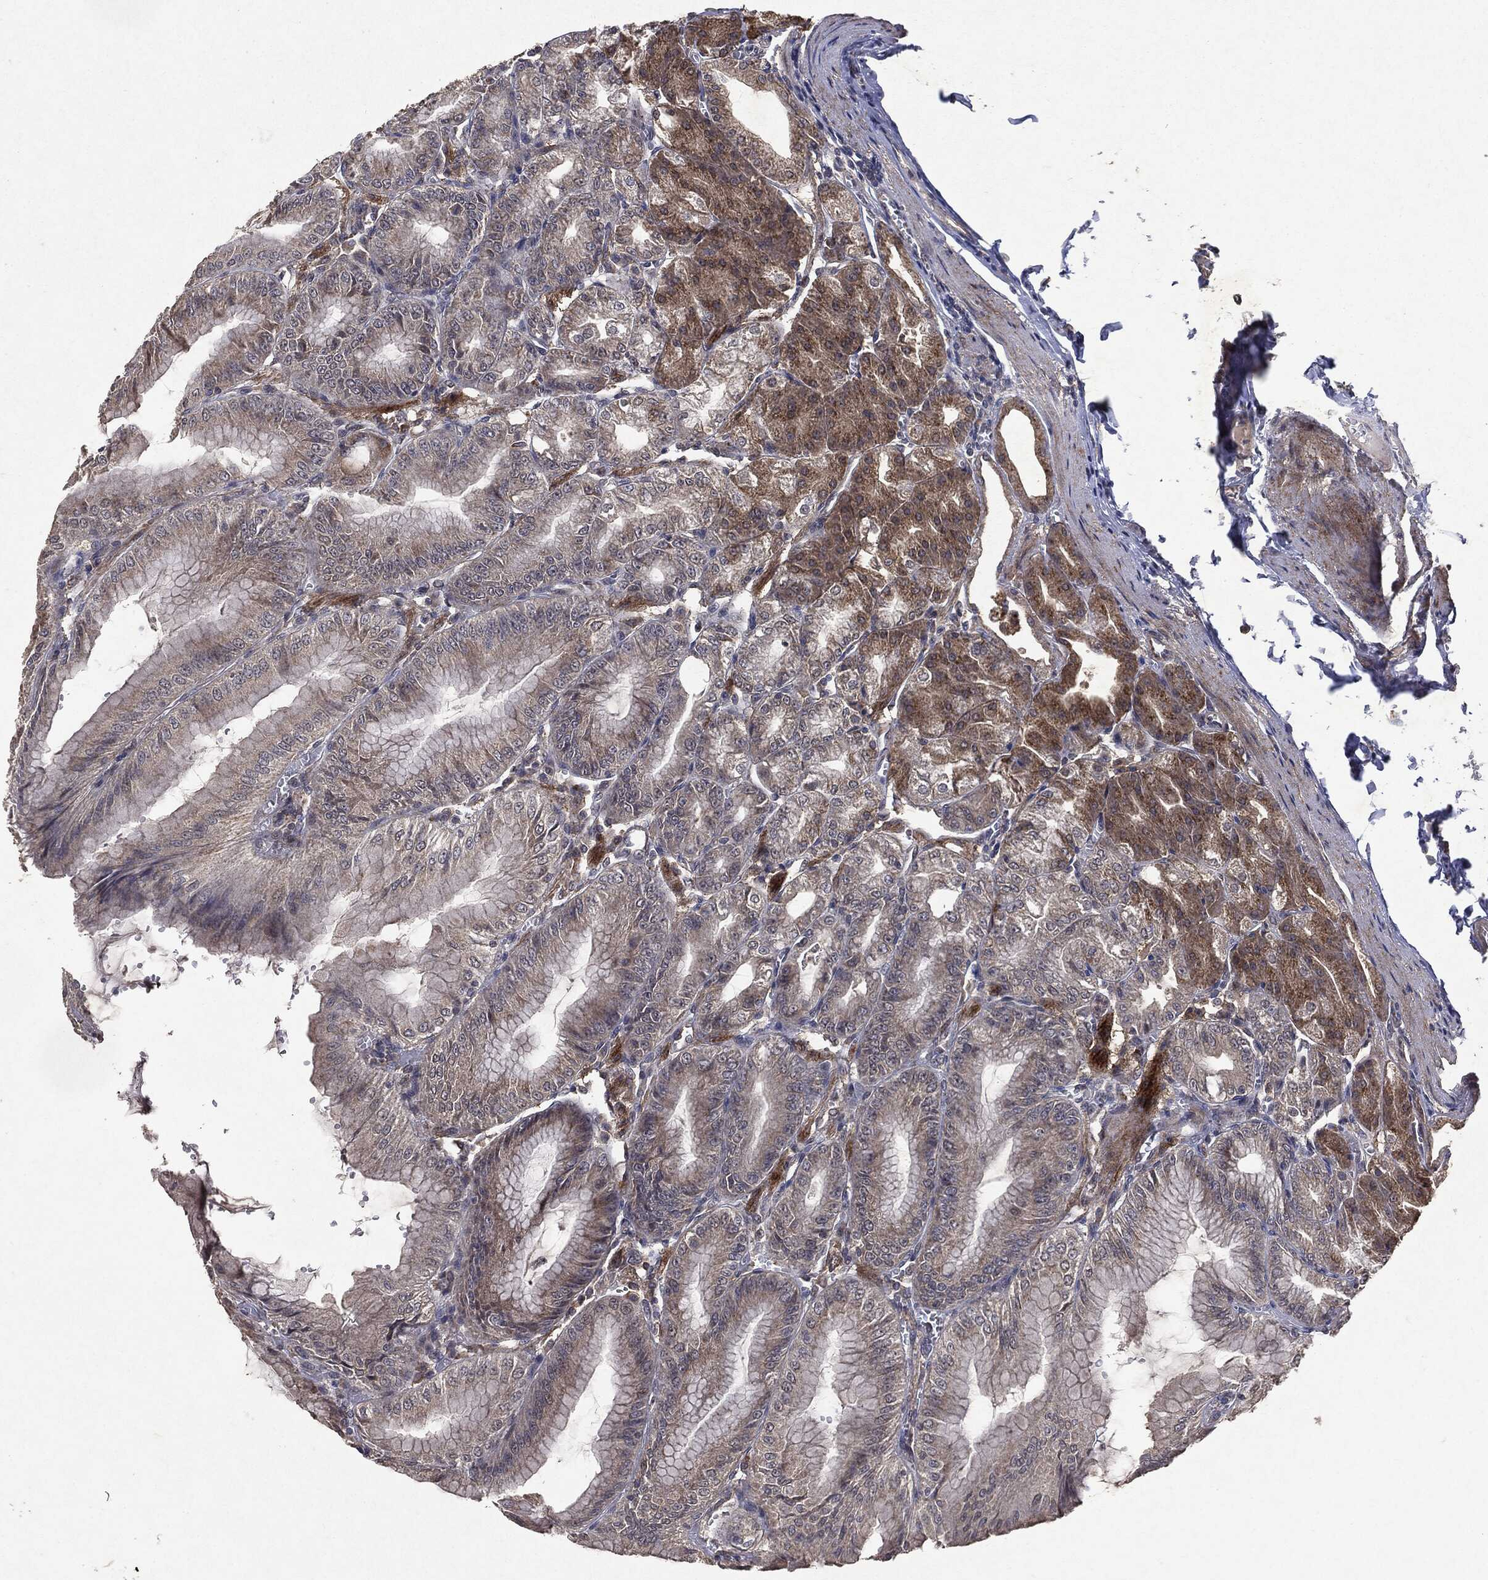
{"staining": {"intensity": "moderate", "quantity": "<25%", "location": "cytoplasmic/membranous"}, "tissue": "stomach", "cell_type": "Glandular cells", "image_type": "normal", "snomed": [{"axis": "morphology", "description": "Normal tissue, NOS"}, {"axis": "topography", "description": "Stomach"}], "caption": "Immunohistochemistry (IHC) photomicrograph of benign human stomach stained for a protein (brown), which exhibits low levels of moderate cytoplasmic/membranous expression in about <25% of glandular cells.", "gene": "PTEN", "patient": {"sex": "male", "age": 71}}